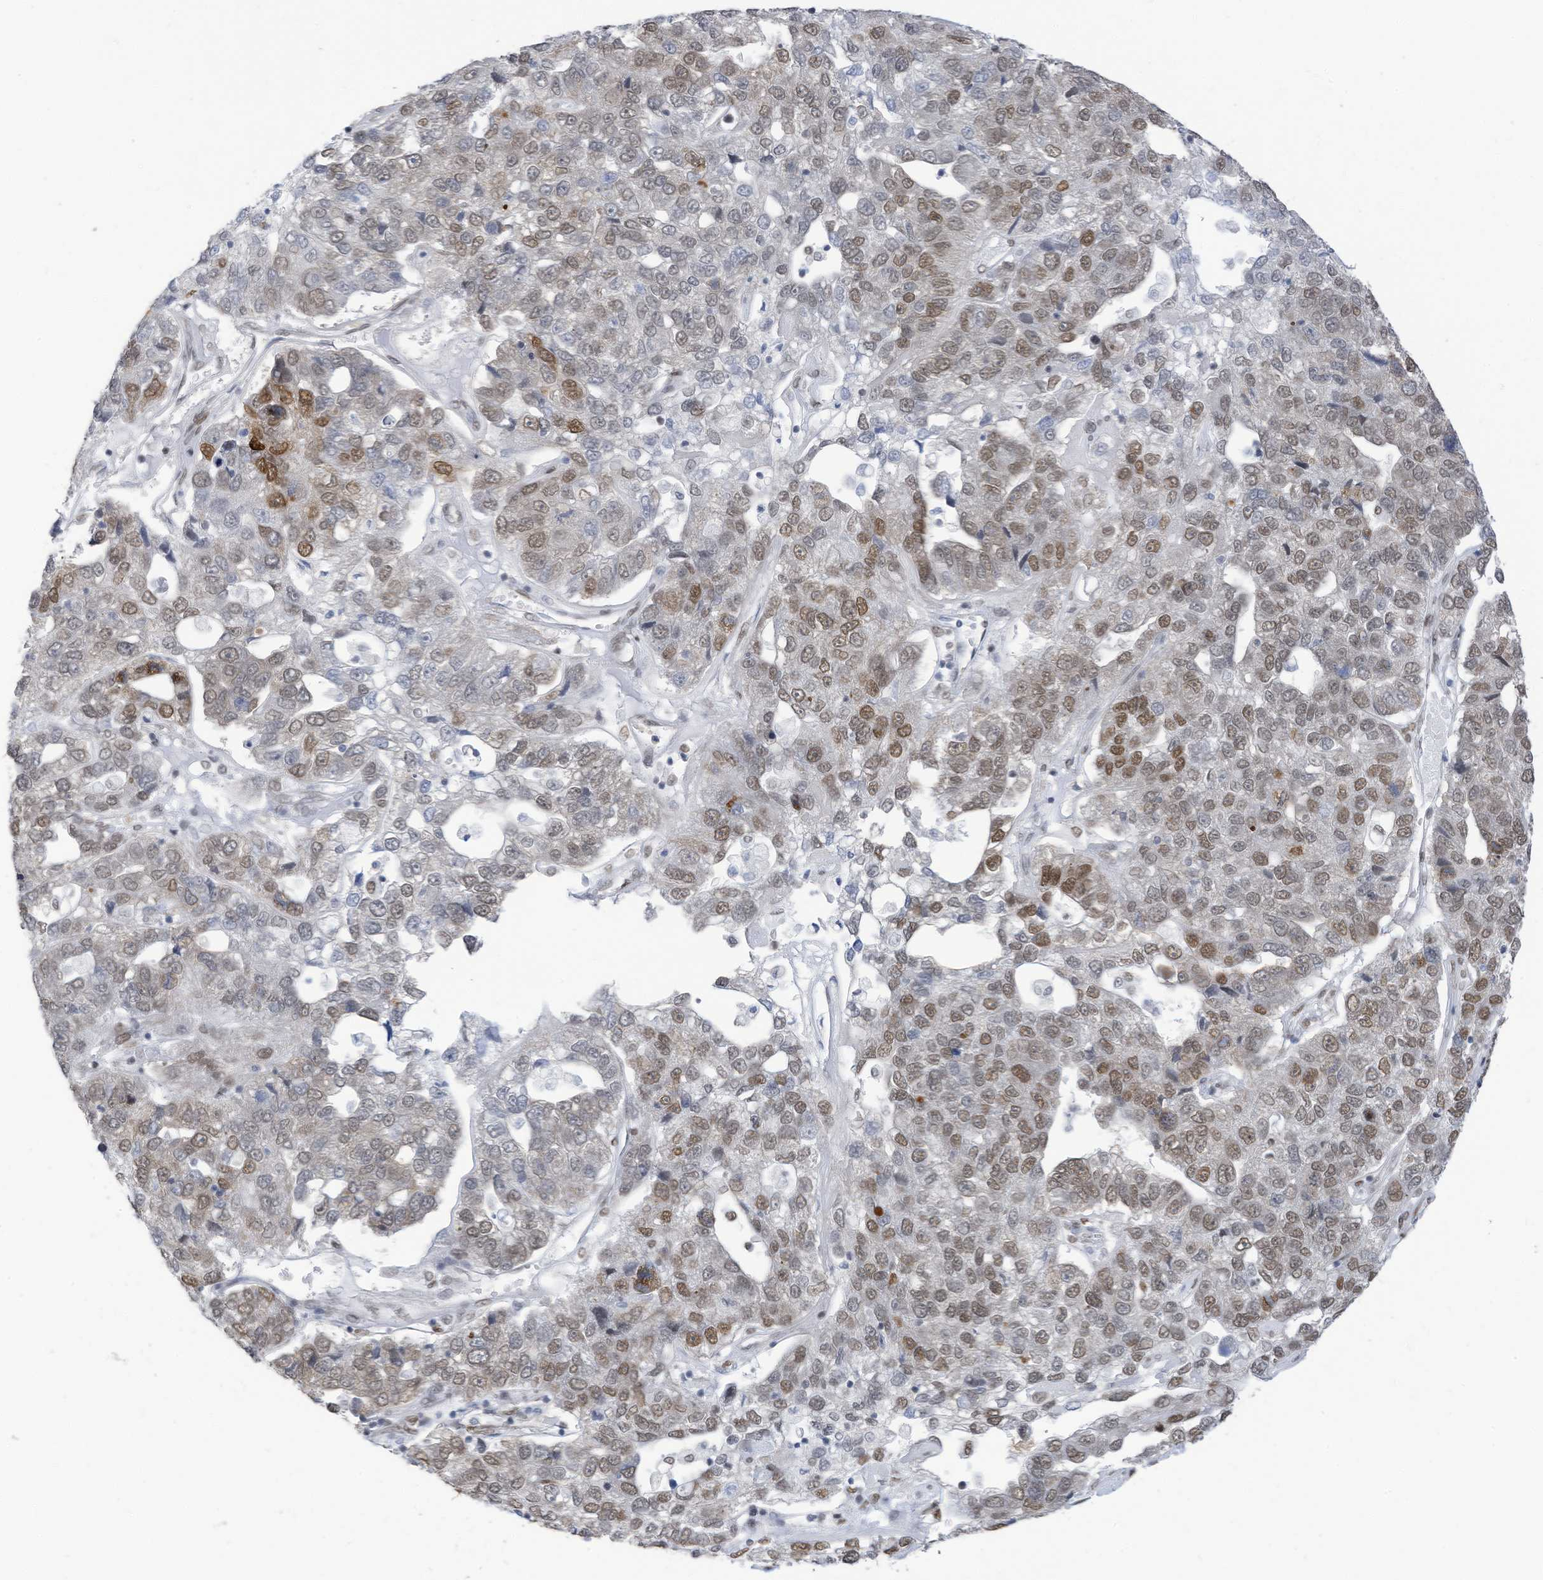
{"staining": {"intensity": "moderate", "quantity": "25%-75%", "location": "nuclear"}, "tissue": "pancreatic cancer", "cell_type": "Tumor cells", "image_type": "cancer", "snomed": [{"axis": "morphology", "description": "Adenocarcinoma, NOS"}, {"axis": "topography", "description": "Pancreas"}], "caption": "A histopathology image of adenocarcinoma (pancreatic) stained for a protein demonstrates moderate nuclear brown staining in tumor cells. (DAB = brown stain, brightfield microscopy at high magnification).", "gene": "KHSRP", "patient": {"sex": "female", "age": 61}}